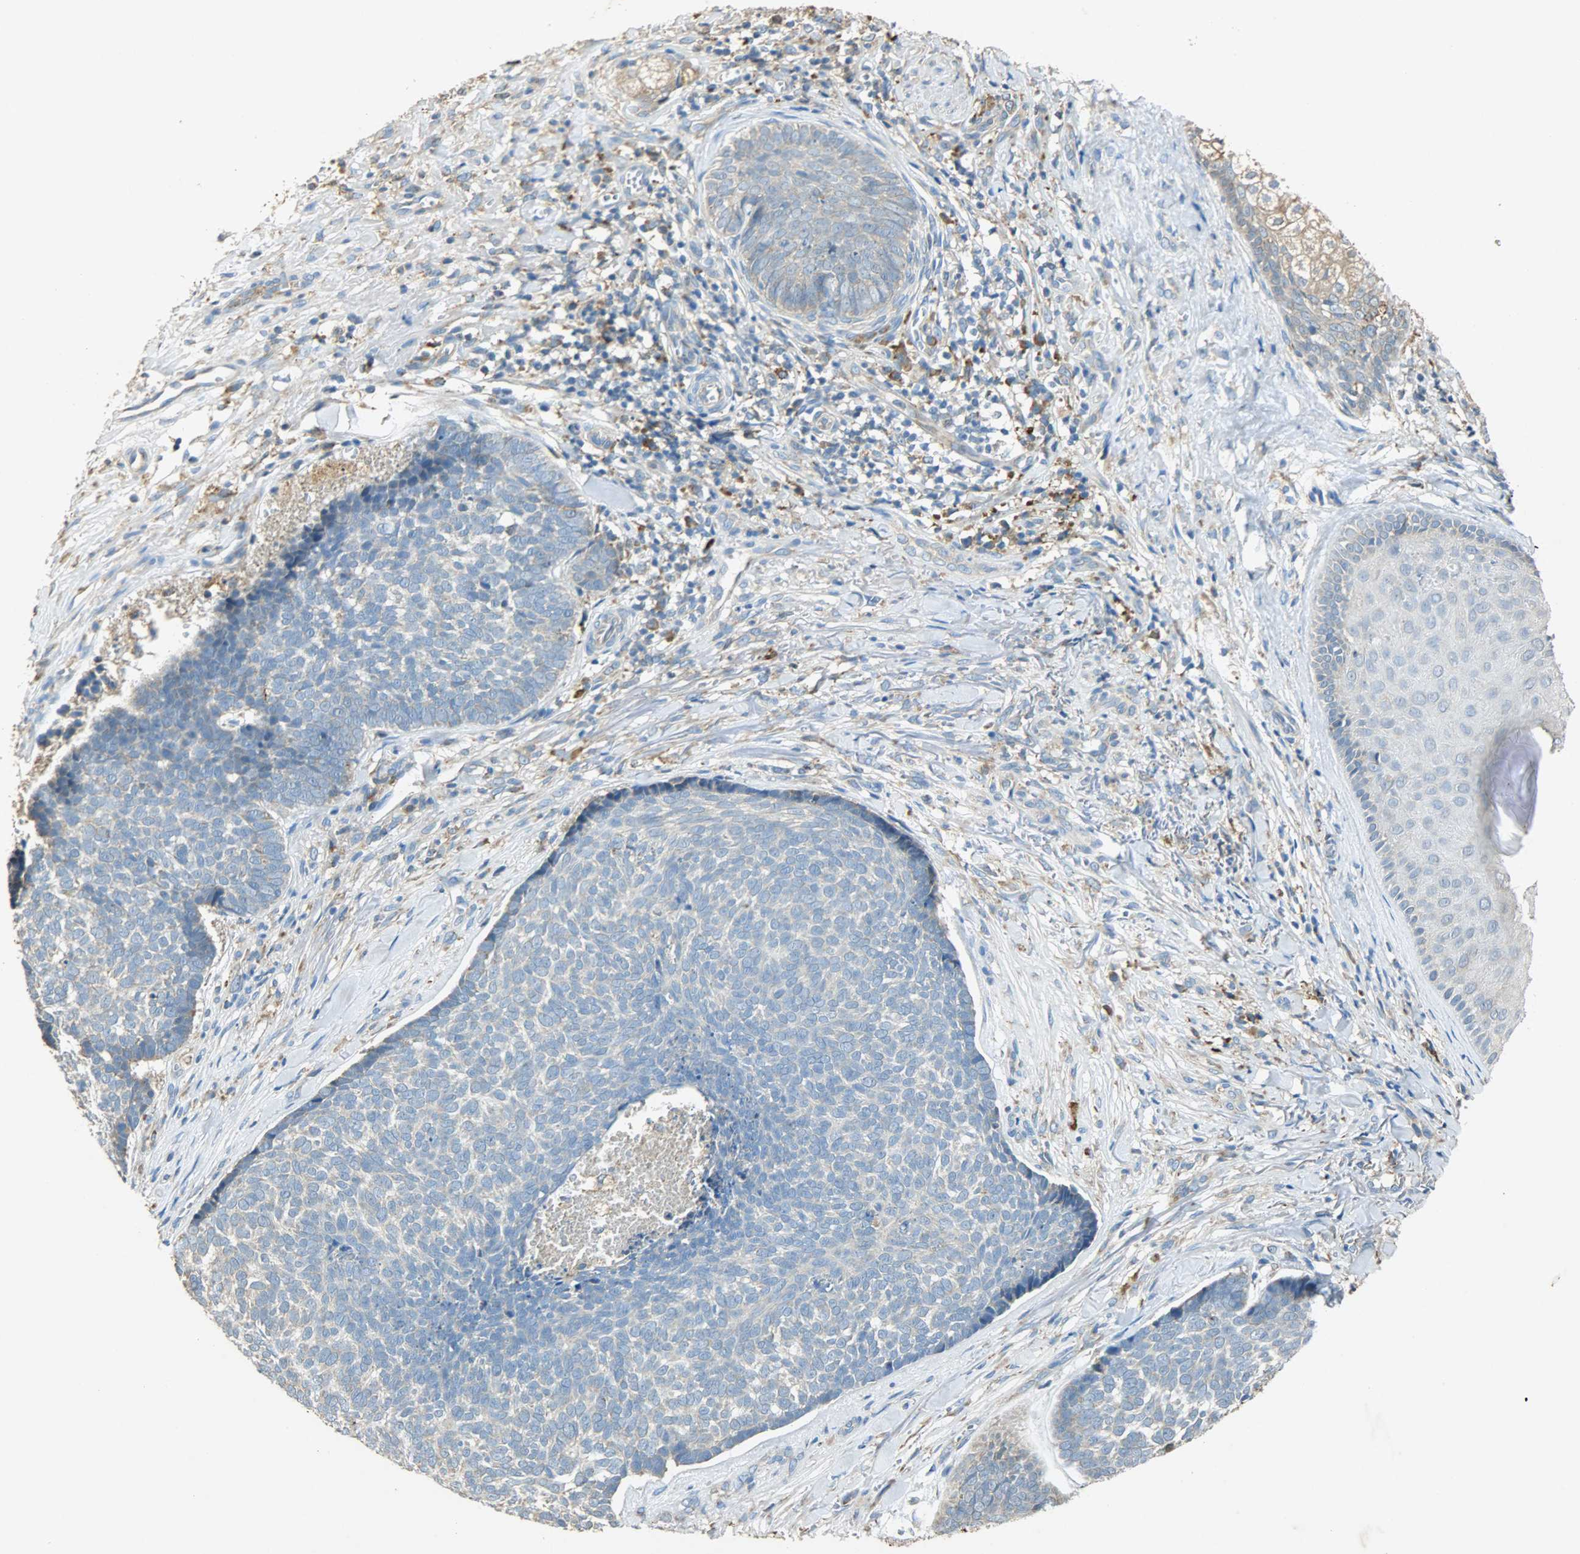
{"staining": {"intensity": "weak", "quantity": "25%-75%", "location": "cytoplasmic/membranous"}, "tissue": "skin cancer", "cell_type": "Tumor cells", "image_type": "cancer", "snomed": [{"axis": "morphology", "description": "Basal cell carcinoma"}, {"axis": "topography", "description": "Skin"}], "caption": "Approximately 25%-75% of tumor cells in human basal cell carcinoma (skin) reveal weak cytoplasmic/membranous protein staining as visualized by brown immunohistochemical staining.", "gene": "HSPA5", "patient": {"sex": "male", "age": 84}}